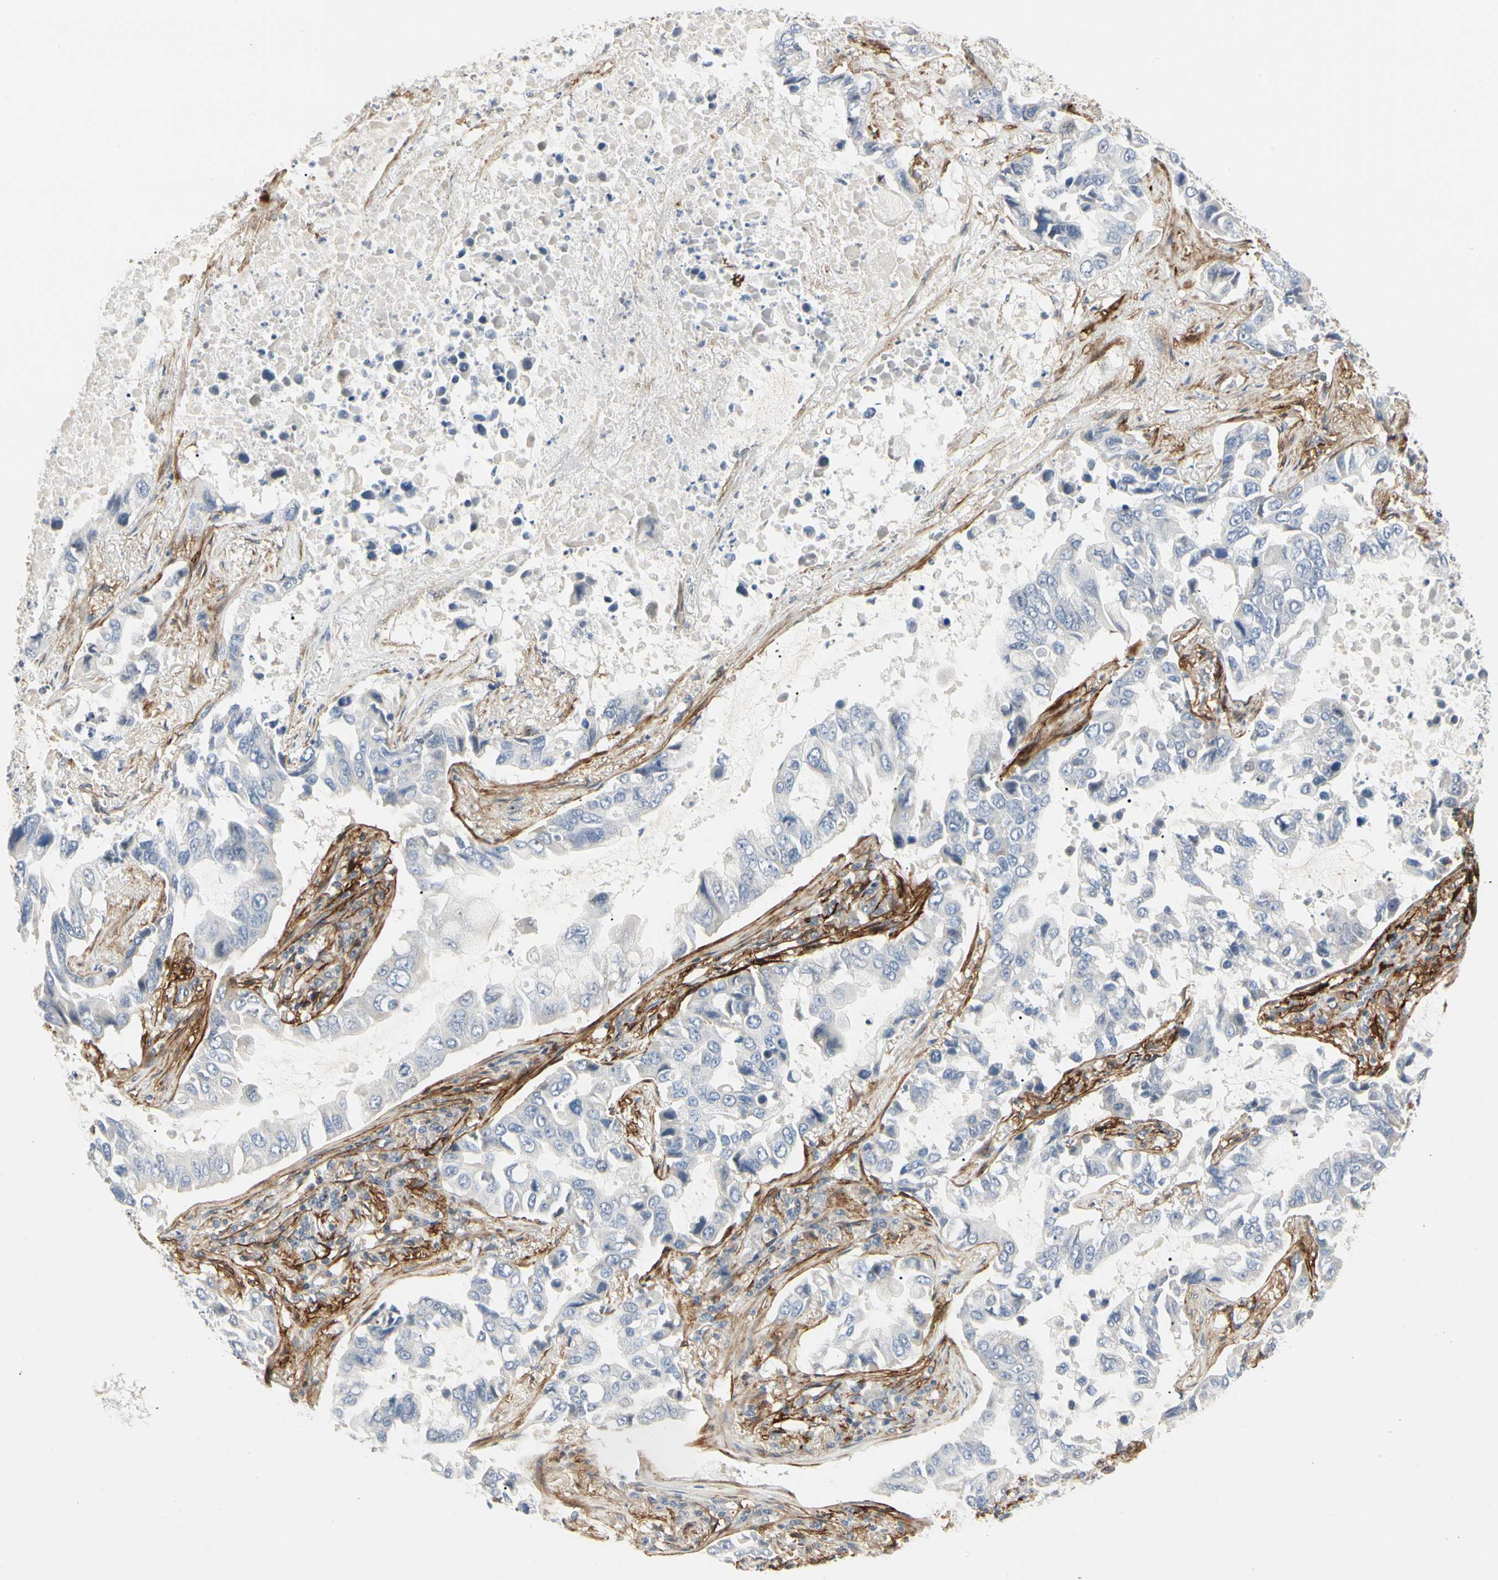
{"staining": {"intensity": "negative", "quantity": "none", "location": "none"}, "tissue": "lung cancer", "cell_type": "Tumor cells", "image_type": "cancer", "snomed": [{"axis": "morphology", "description": "Adenocarcinoma, NOS"}, {"axis": "topography", "description": "Lung"}], "caption": "Image shows no significant protein positivity in tumor cells of lung adenocarcinoma.", "gene": "GGT5", "patient": {"sex": "male", "age": 64}}